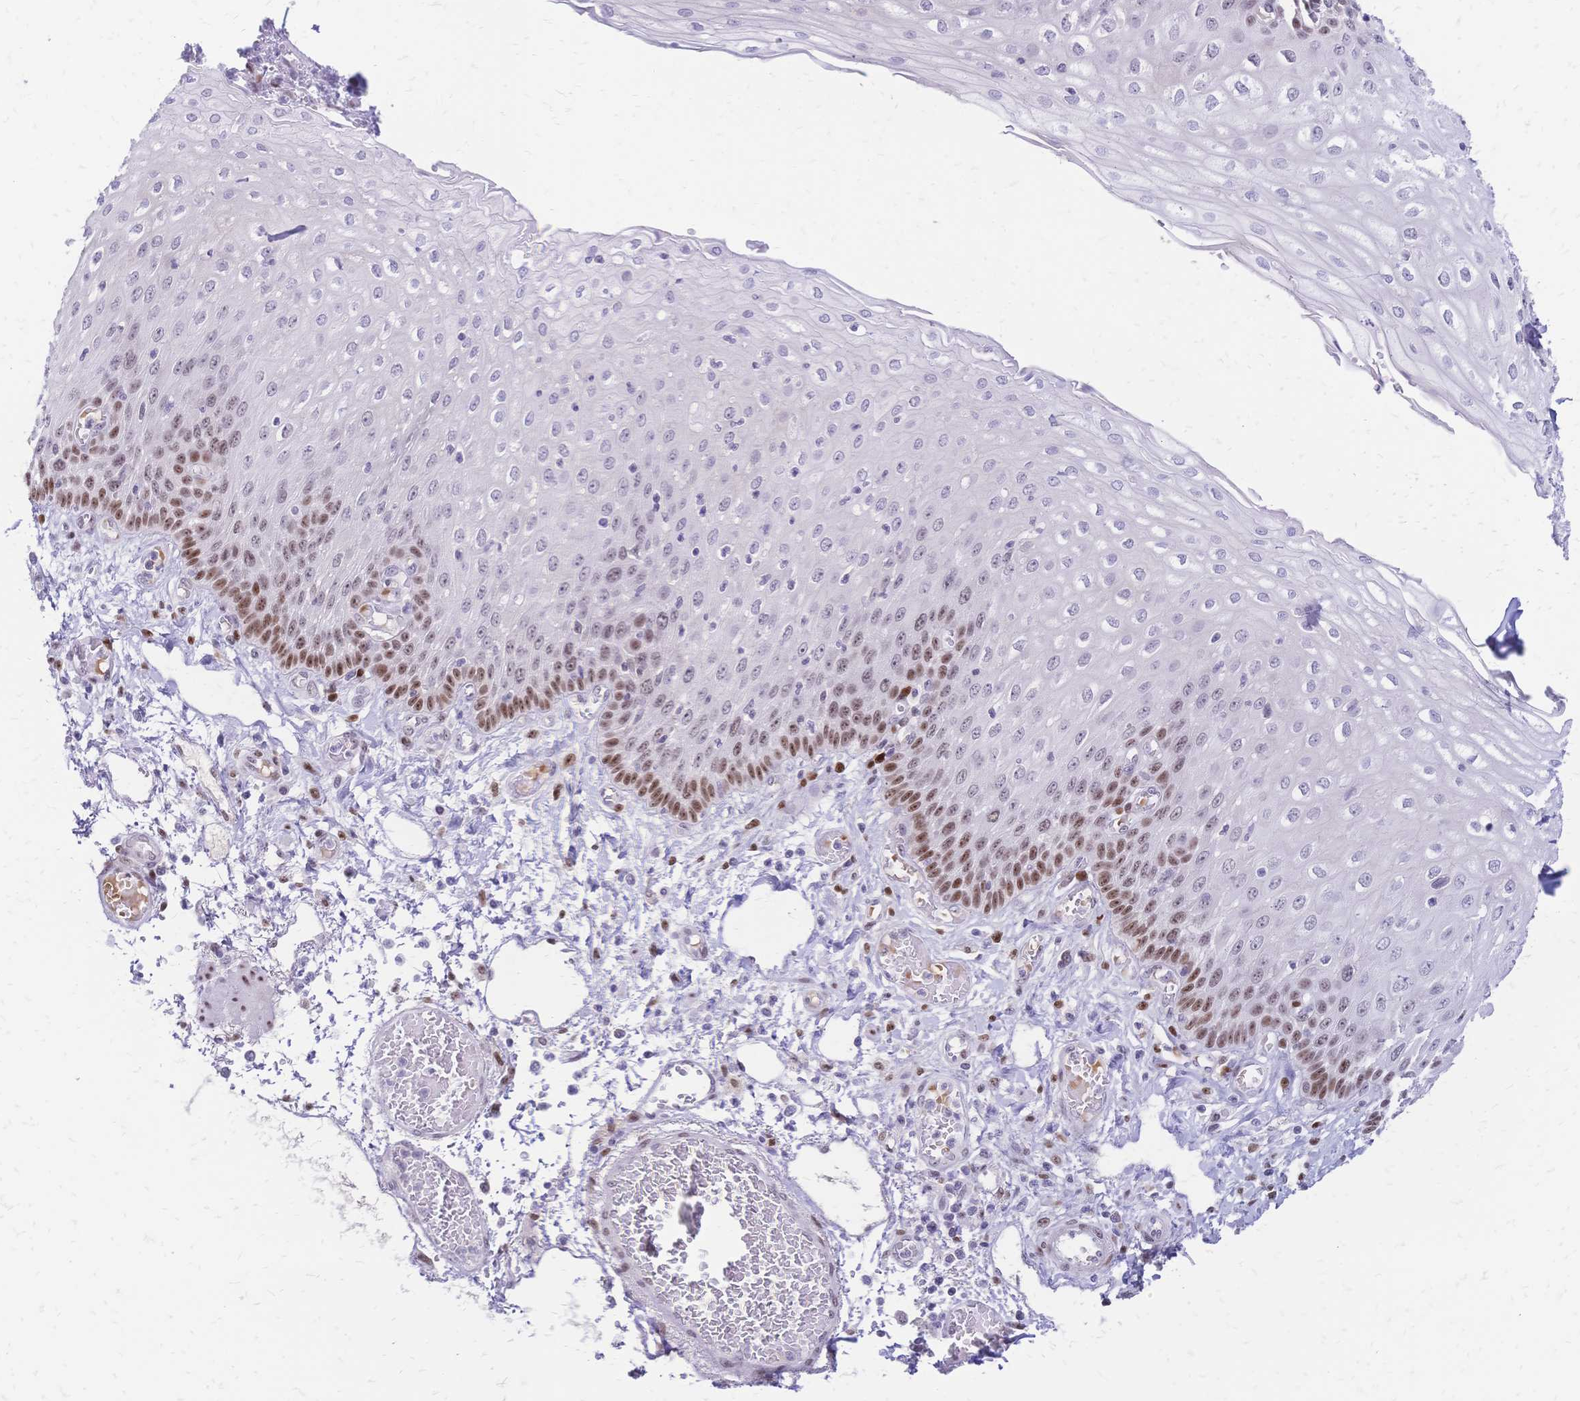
{"staining": {"intensity": "moderate", "quantity": "25%-75%", "location": "nuclear"}, "tissue": "esophagus", "cell_type": "Squamous epithelial cells", "image_type": "normal", "snomed": [{"axis": "morphology", "description": "Normal tissue, NOS"}, {"axis": "morphology", "description": "Adenocarcinoma, NOS"}, {"axis": "topography", "description": "Esophagus"}], "caption": "Esophagus was stained to show a protein in brown. There is medium levels of moderate nuclear staining in approximately 25%-75% of squamous epithelial cells. (DAB IHC with brightfield microscopy, high magnification).", "gene": "NFIC", "patient": {"sex": "male", "age": 81}}